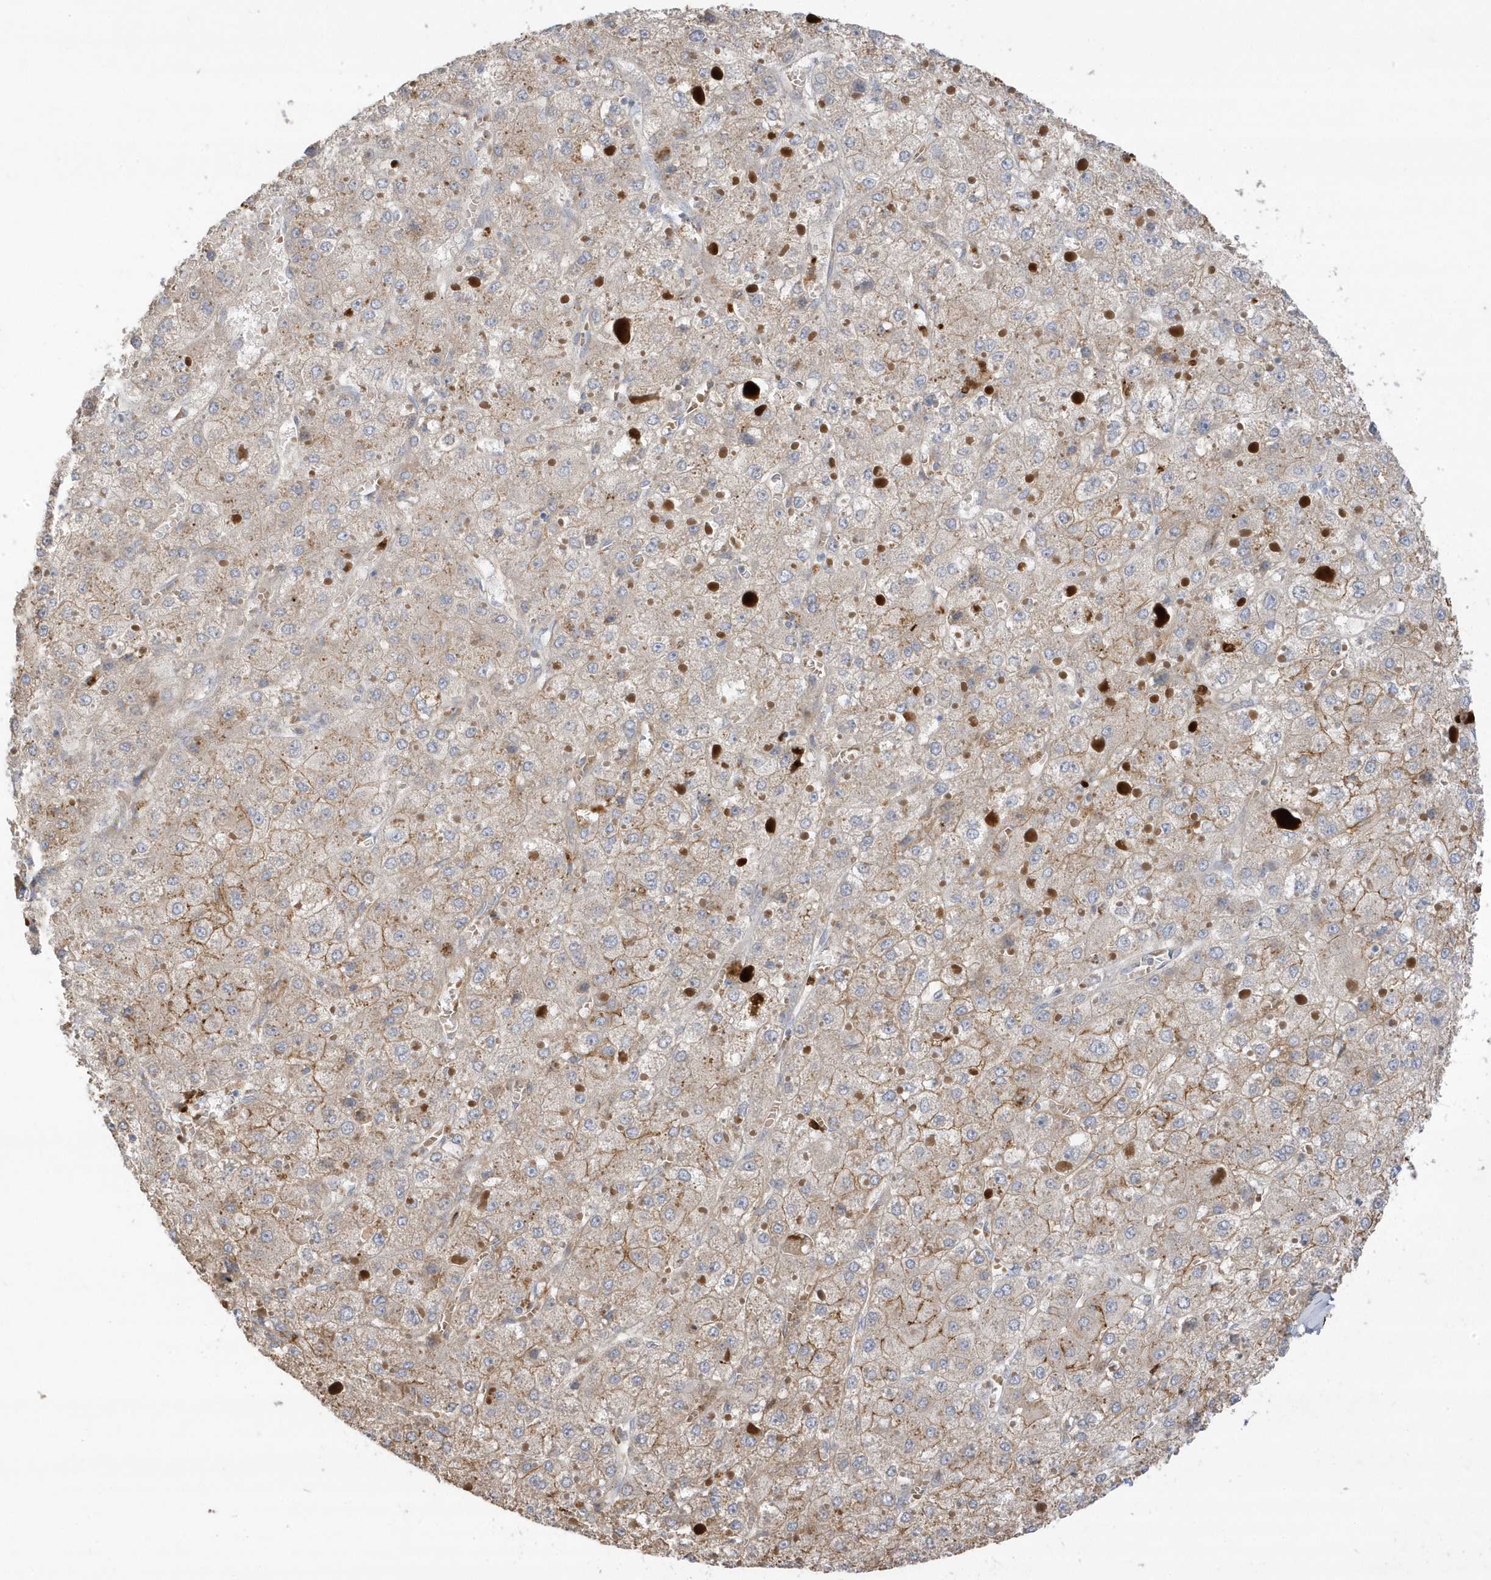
{"staining": {"intensity": "weak", "quantity": "25%-75%", "location": "cytoplasmic/membranous"}, "tissue": "liver cancer", "cell_type": "Tumor cells", "image_type": "cancer", "snomed": [{"axis": "morphology", "description": "Carcinoma, Hepatocellular, NOS"}, {"axis": "topography", "description": "Liver"}], "caption": "IHC of human hepatocellular carcinoma (liver) shows low levels of weak cytoplasmic/membranous positivity in about 25%-75% of tumor cells.", "gene": "DPP9", "patient": {"sex": "female", "age": 73}}